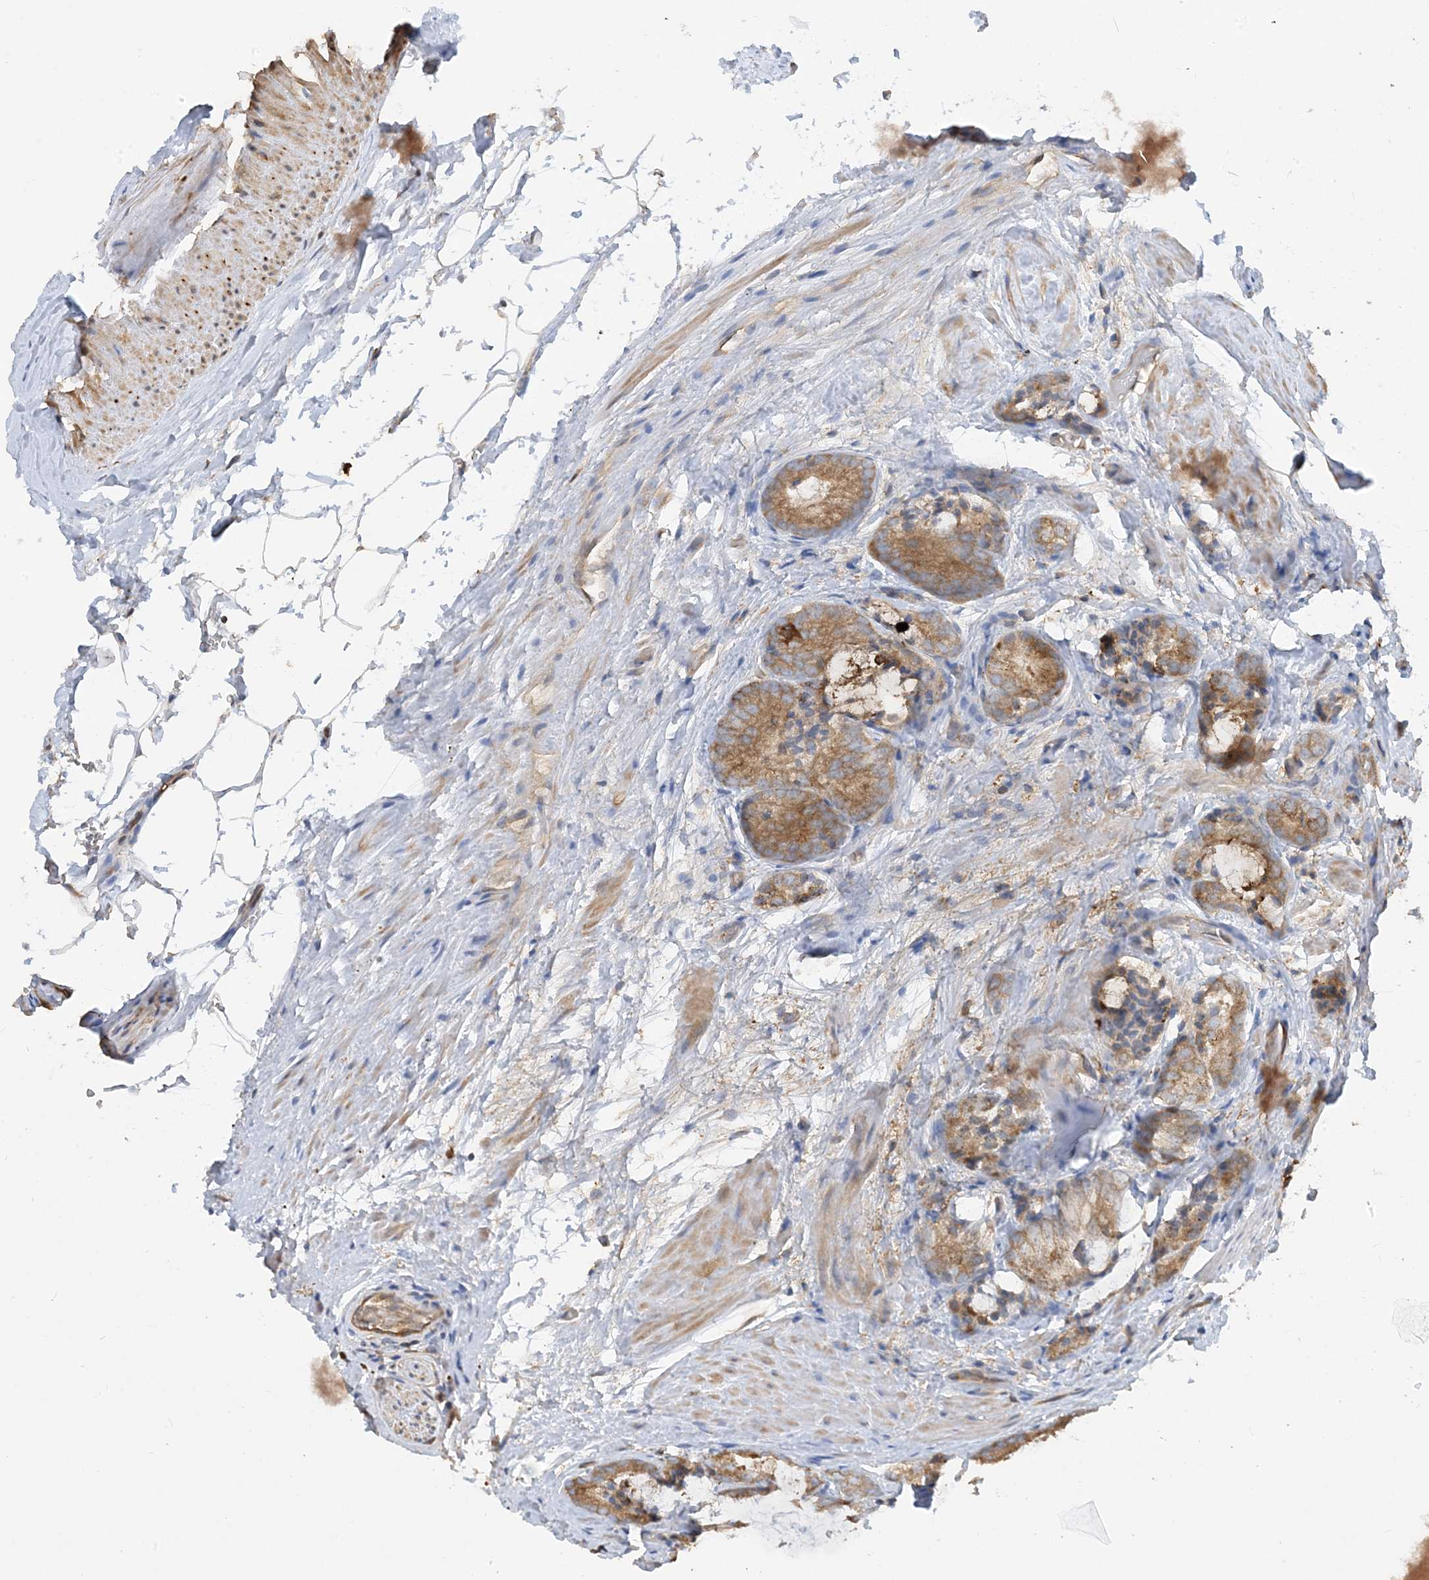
{"staining": {"intensity": "moderate", "quantity": ">75%", "location": "cytoplasmic/membranous"}, "tissue": "prostate cancer", "cell_type": "Tumor cells", "image_type": "cancer", "snomed": [{"axis": "morphology", "description": "Adenocarcinoma, High grade"}, {"axis": "topography", "description": "Prostate"}], "caption": "An image showing moderate cytoplasmic/membranous positivity in about >75% of tumor cells in prostate cancer, as visualized by brown immunohistochemical staining.", "gene": "SFMBT2", "patient": {"sex": "male", "age": 63}}